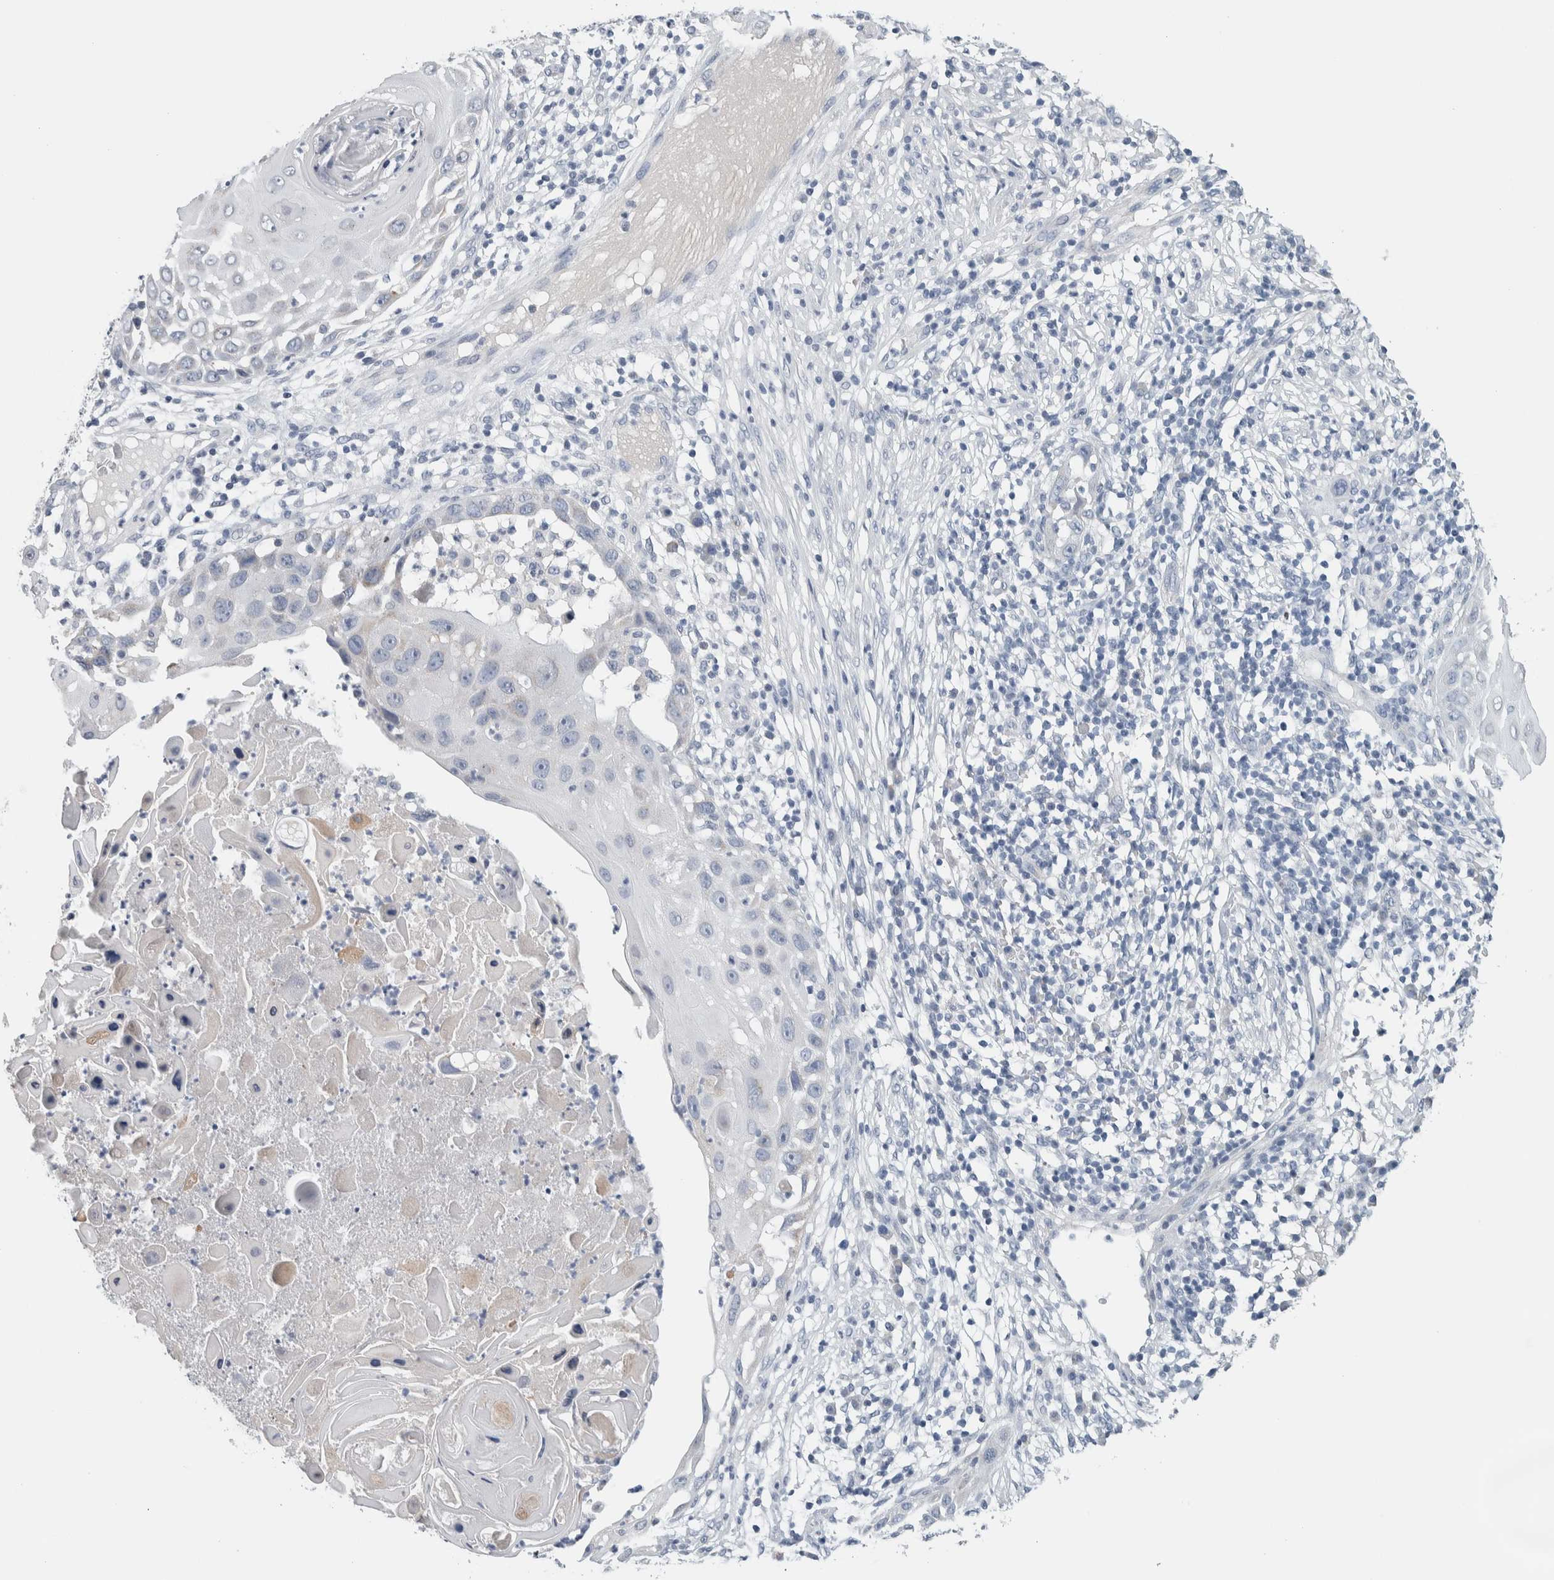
{"staining": {"intensity": "negative", "quantity": "none", "location": "none"}, "tissue": "skin cancer", "cell_type": "Tumor cells", "image_type": "cancer", "snomed": [{"axis": "morphology", "description": "Squamous cell carcinoma, NOS"}, {"axis": "topography", "description": "Skin"}], "caption": "Squamous cell carcinoma (skin) was stained to show a protein in brown. There is no significant staining in tumor cells.", "gene": "SCN2A", "patient": {"sex": "female", "age": 44}}